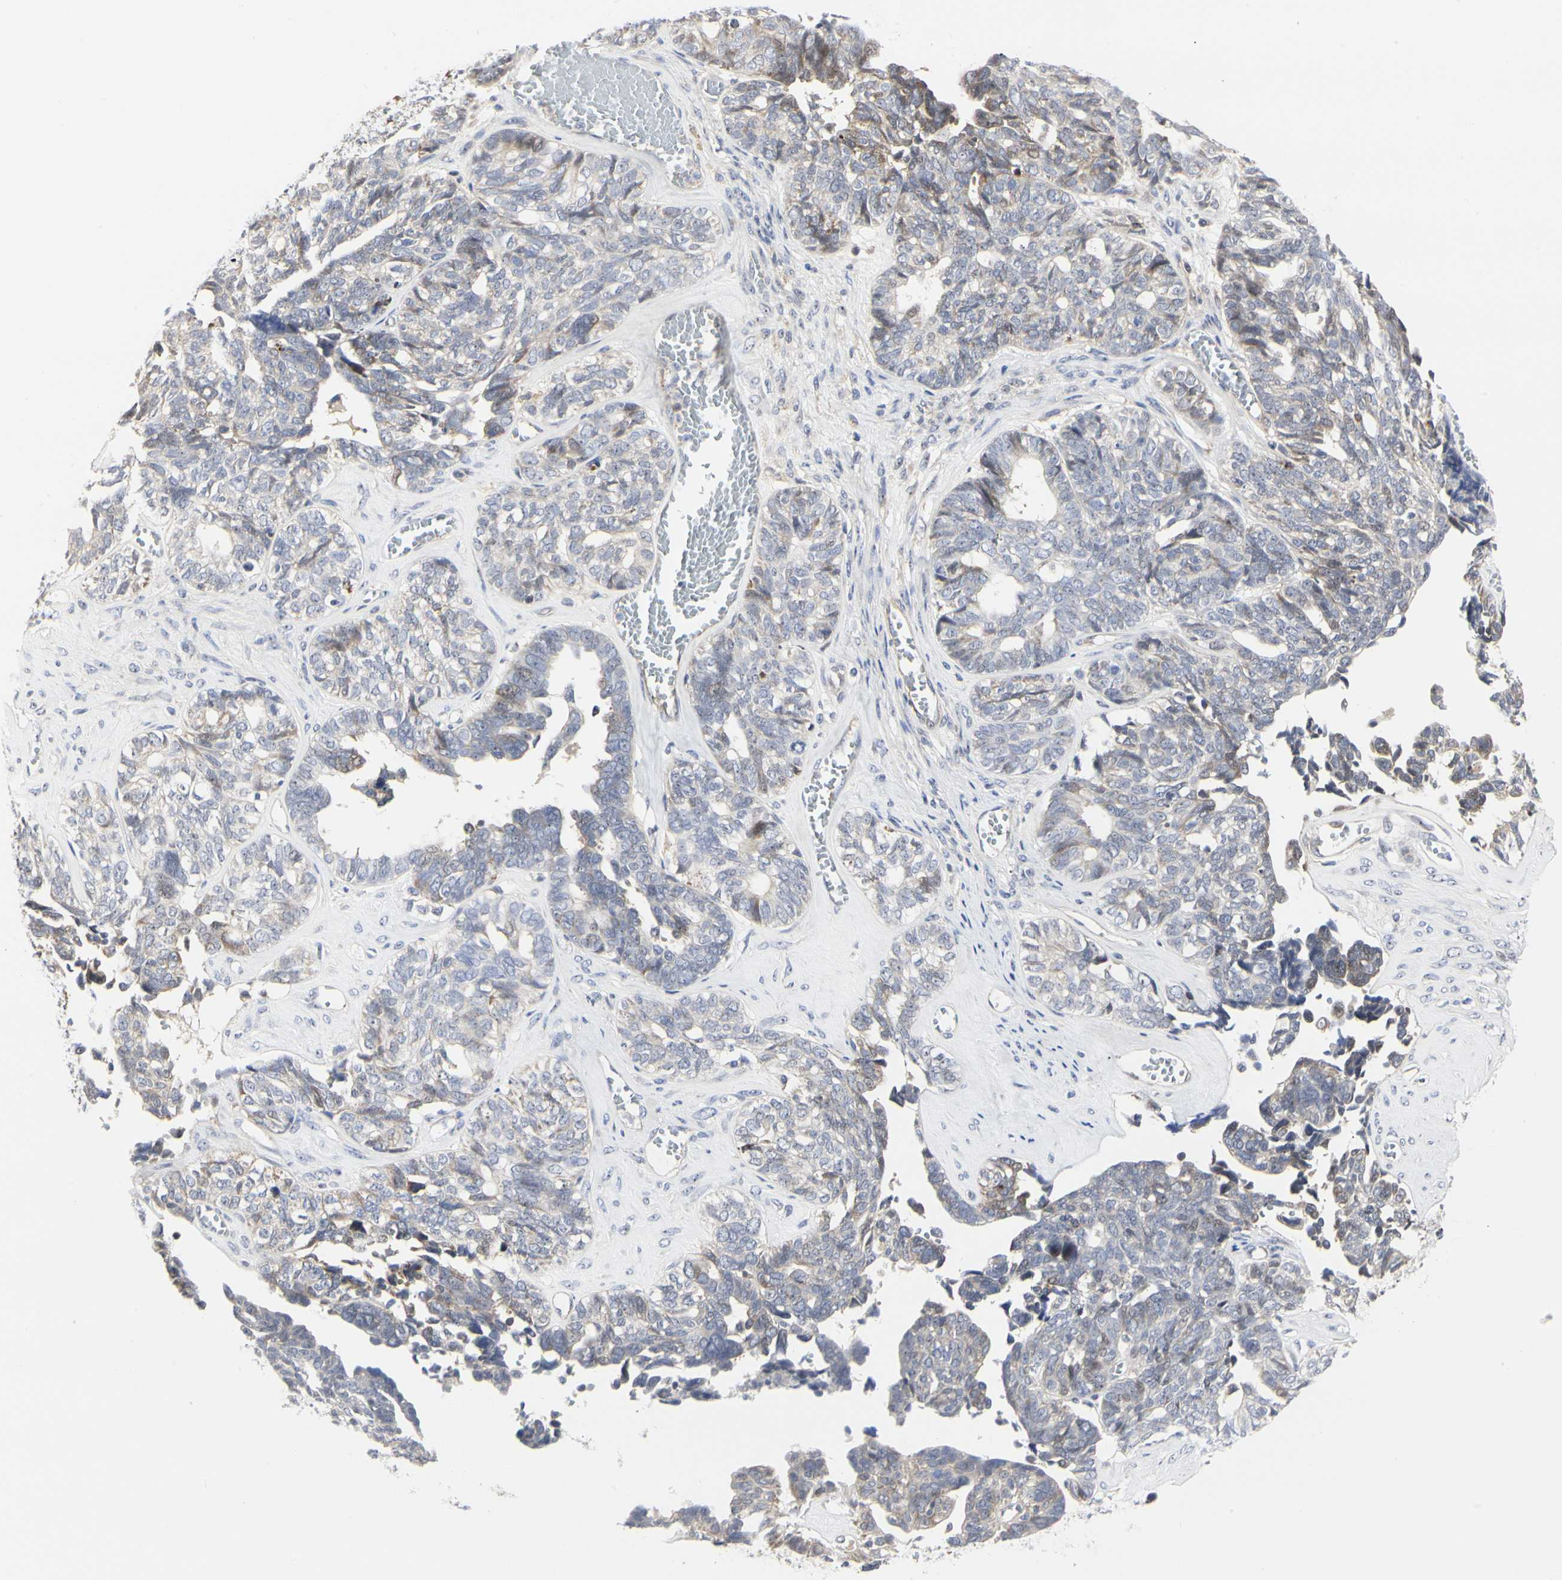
{"staining": {"intensity": "weak", "quantity": "<25%", "location": "cytoplasmic/membranous"}, "tissue": "ovarian cancer", "cell_type": "Tumor cells", "image_type": "cancer", "snomed": [{"axis": "morphology", "description": "Cystadenocarcinoma, serous, NOS"}, {"axis": "topography", "description": "Ovary"}], "caption": "There is no significant positivity in tumor cells of ovarian serous cystadenocarcinoma. (Immunohistochemistry (ihc), brightfield microscopy, high magnification).", "gene": "SHANK2", "patient": {"sex": "female", "age": 79}}